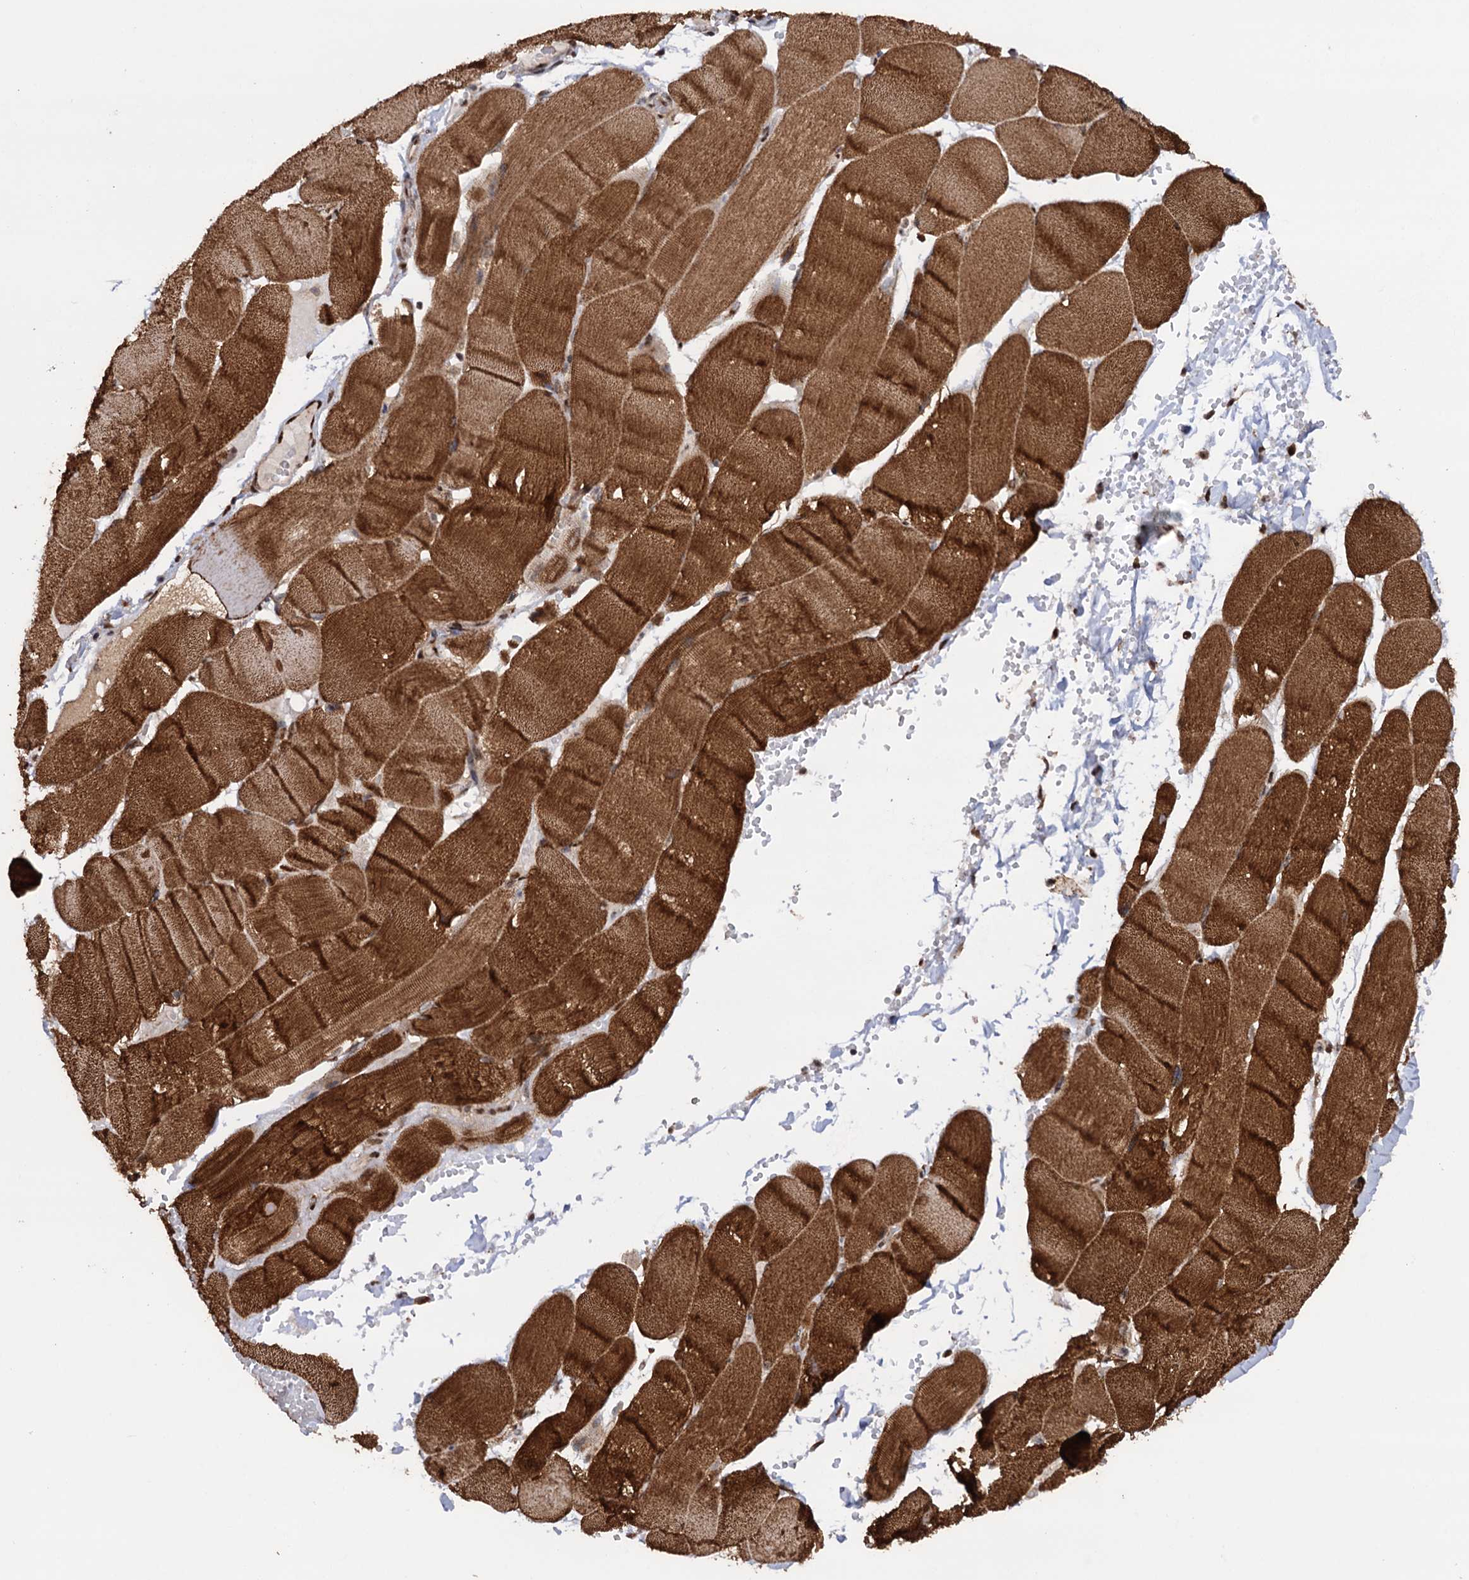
{"staining": {"intensity": "moderate", "quantity": ">75%", "location": "nuclear"}, "tissue": "adipose tissue", "cell_type": "Adipocytes", "image_type": "normal", "snomed": [{"axis": "morphology", "description": "Normal tissue, NOS"}, {"axis": "topography", "description": "Skeletal muscle"}, {"axis": "topography", "description": "Peripheral nerve tissue"}], "caption": "Adipocytes reveal medium levels of moderate nuclear staining in approximately >75% of cells in unremarkable adipose tissue. (Brightfield microscopy of DAB IHC at high magnification).", "gene": "PIGB", "patient": {"sex": "female", "age": 55}}